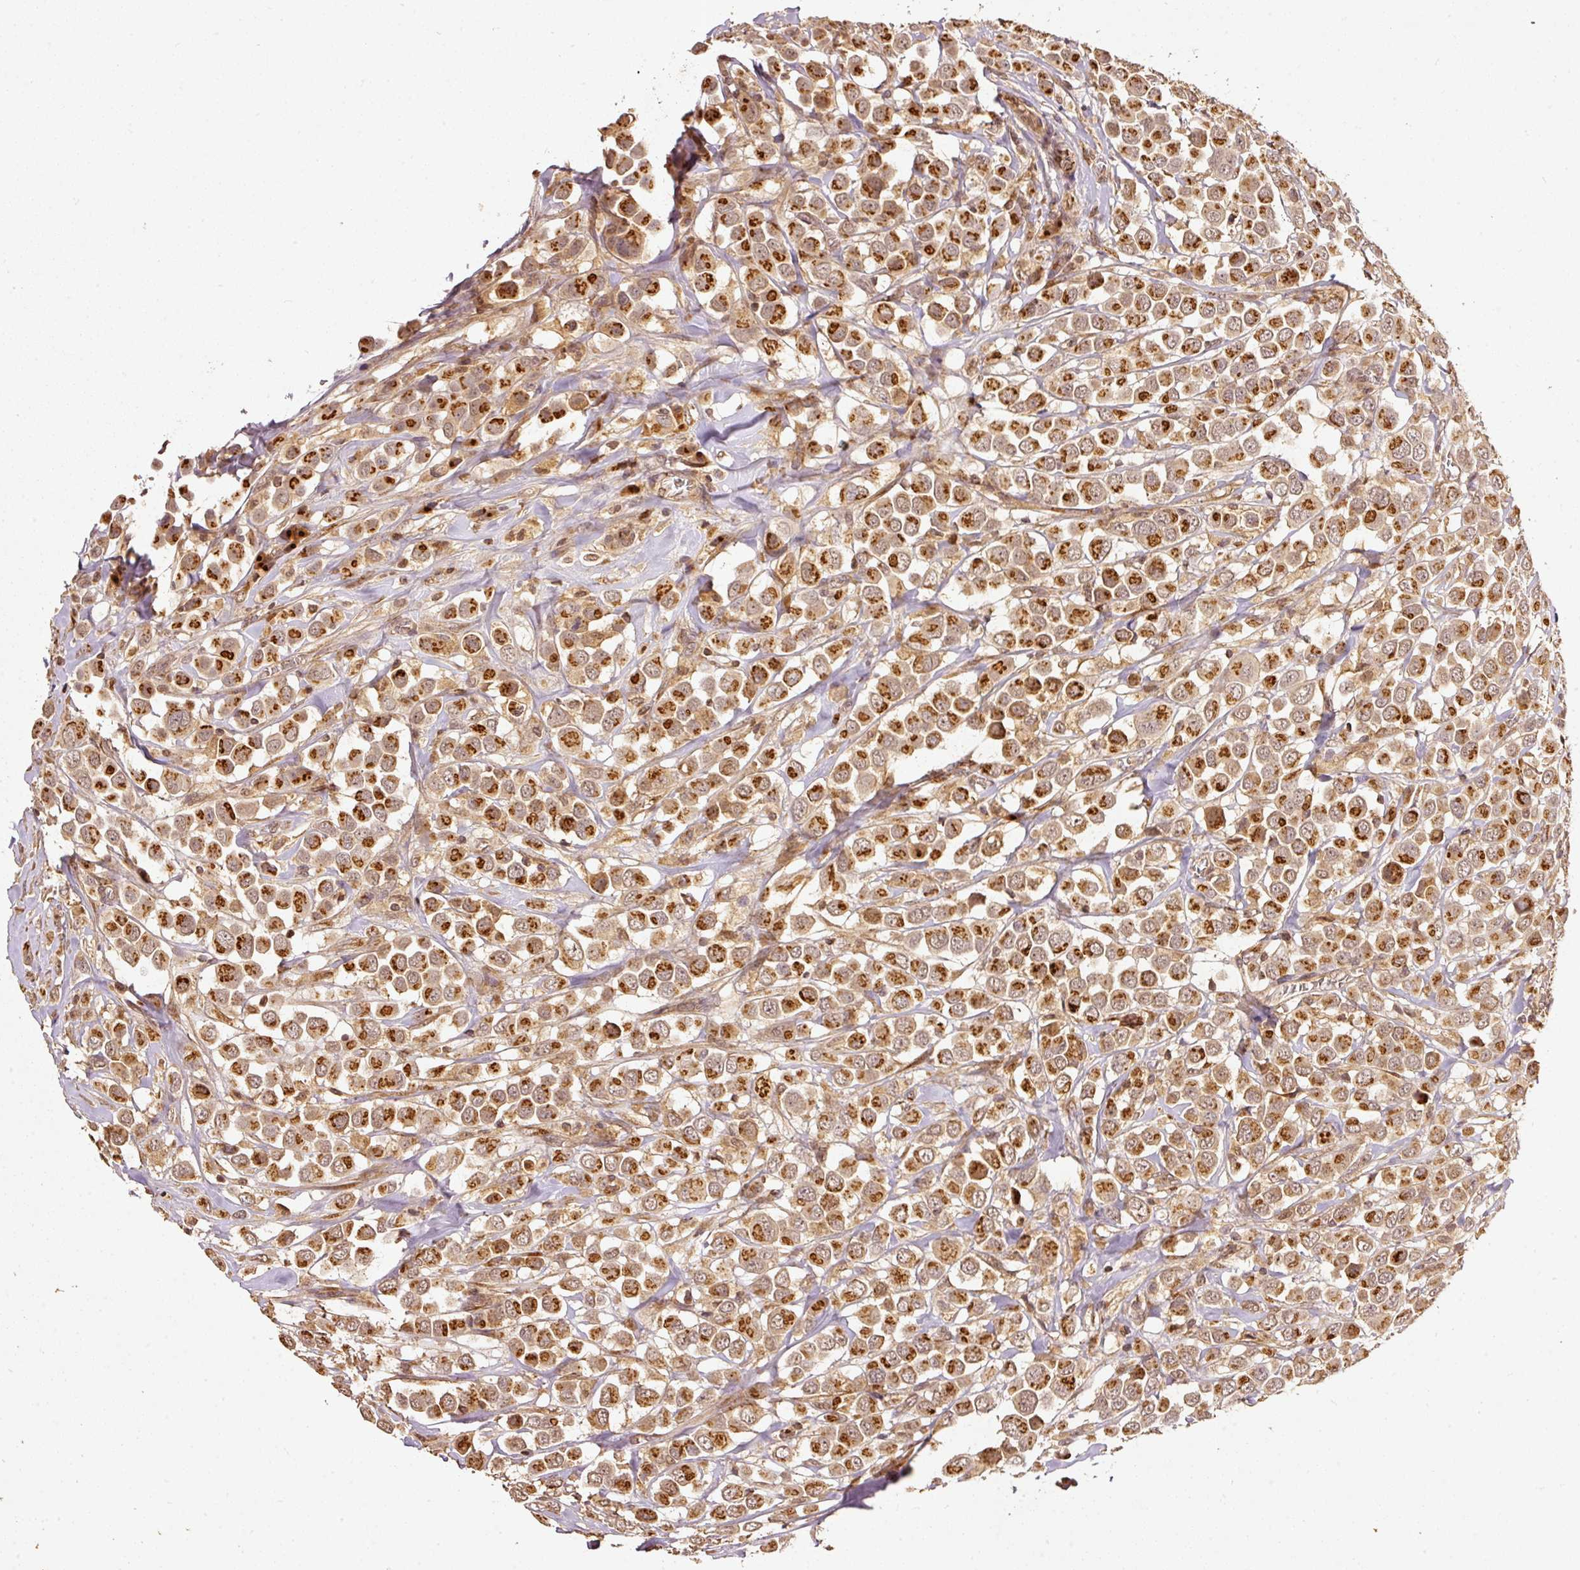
{"staining": {"intensity": "strong", "quantity": ">75%", "location": "cytoplasmic/membranous"}, "tissue": "breast cancer", "cell_type": "Tumor cells", "image_type": "cancer", "snomed": [{"axis": "morphology", "description": "Duct carcinoma"}, {"axis": "topography", "description": "Breast"}], "caption": "A high-resolution image shows immunohistochemistry staining of breast cancer (infiltrating ductal carcinoma), which exhibits strong cytoplasmic/membranous staining in approximately >75% of tumor cells. Immunohistochemistry stains the protein of interest in brown and the nuclei are stained blue.", "gene": "FUT8", "patient": {"sex": "female", "age": 61}}